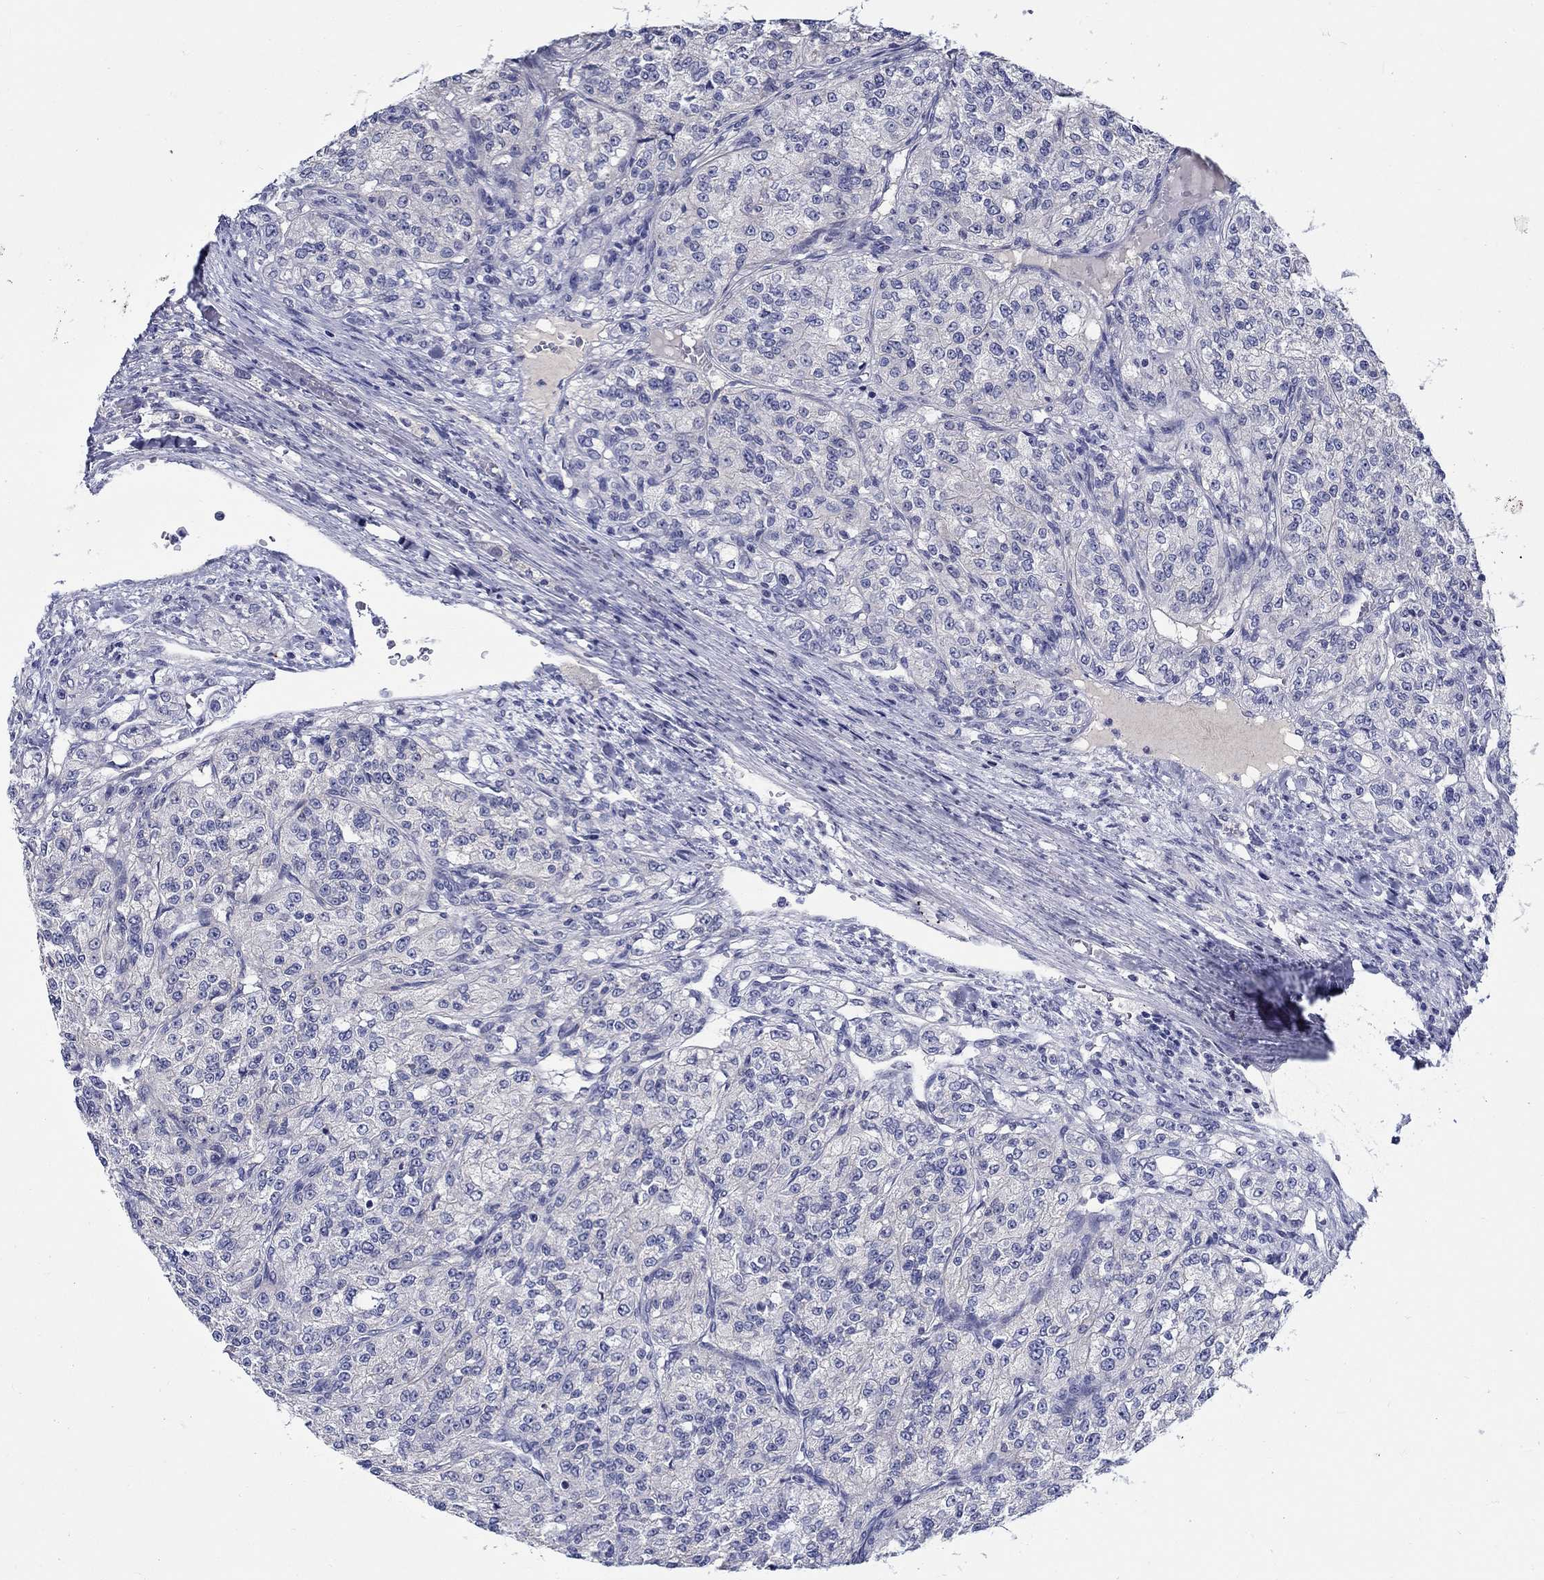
{"staining": {"intensity": "negative", "quantity": "none", "location": "none"}, "tissue": "renal cancer", "cell_type": "Tumor cells", "image_type": "cancer", "snomed": [{"axis": "morphology", "description": "Adenocarcinoma, NOS"}, {"axis": "topography", "description": "Kidney"}], "caption": "Protein analysis of adenocarcinoma (renal) displays no significant staining in tumor cells.", "gene": "SLC30A3", "patient": {"sex": "female", "age": 63}}